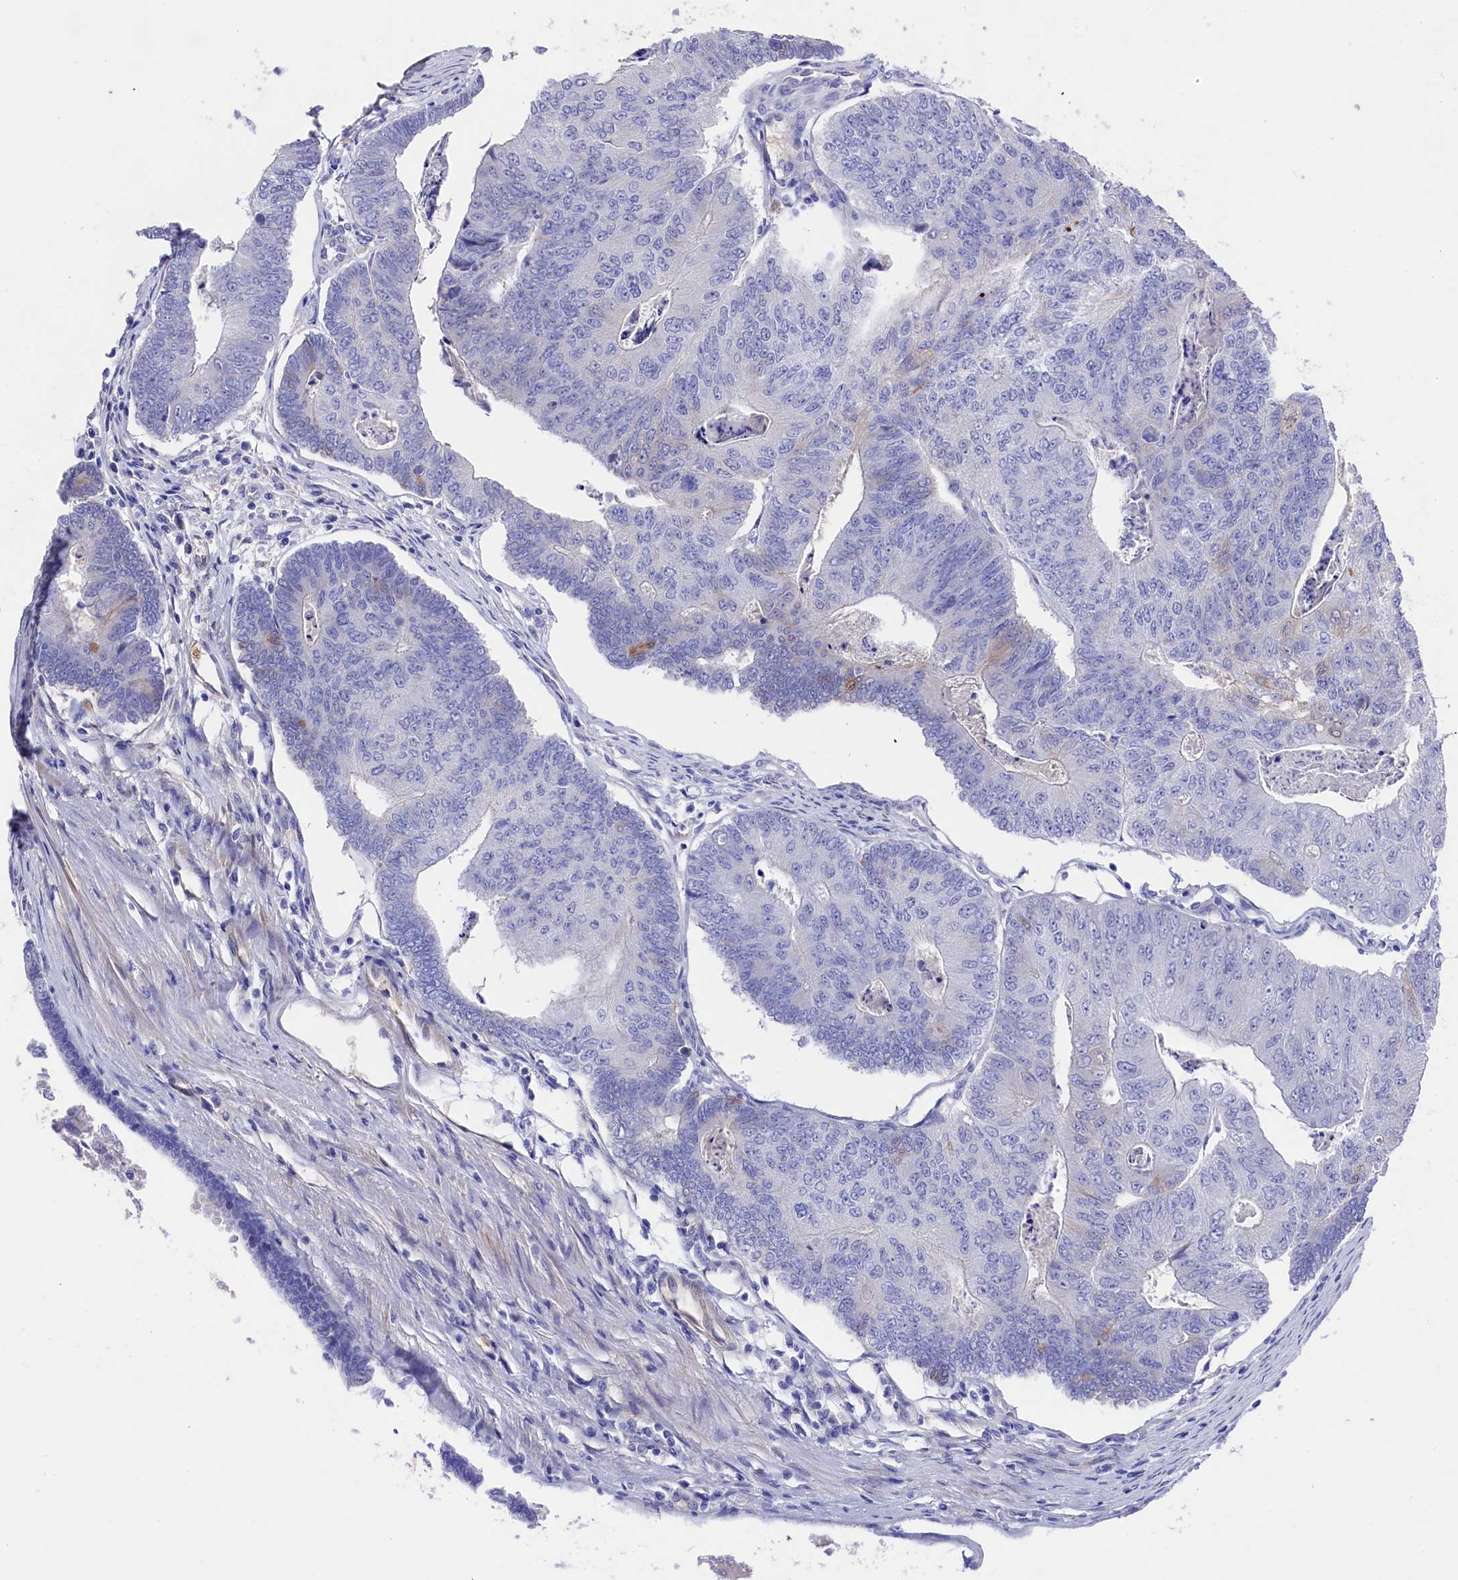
{"staining": {"intensity": "negative", "quantity": "none", "location": "none"}, "tissue": "colorectal cancer", "cell_type": "Tumor cells", "image_type": "cancer", "snomed": [{"axis": "morphology", "description": "Adenocarcinoma, NOS"}, {"axis": "topography", "description": "Colon"}], "caption": "This is a image of immunohistochemistry (IHC) staining of colorectal adenocarcinoma, which shows no positivity in tumor cells.", "gene": "LHFPL4", "patient": {"sex": "female", "age": 67}}